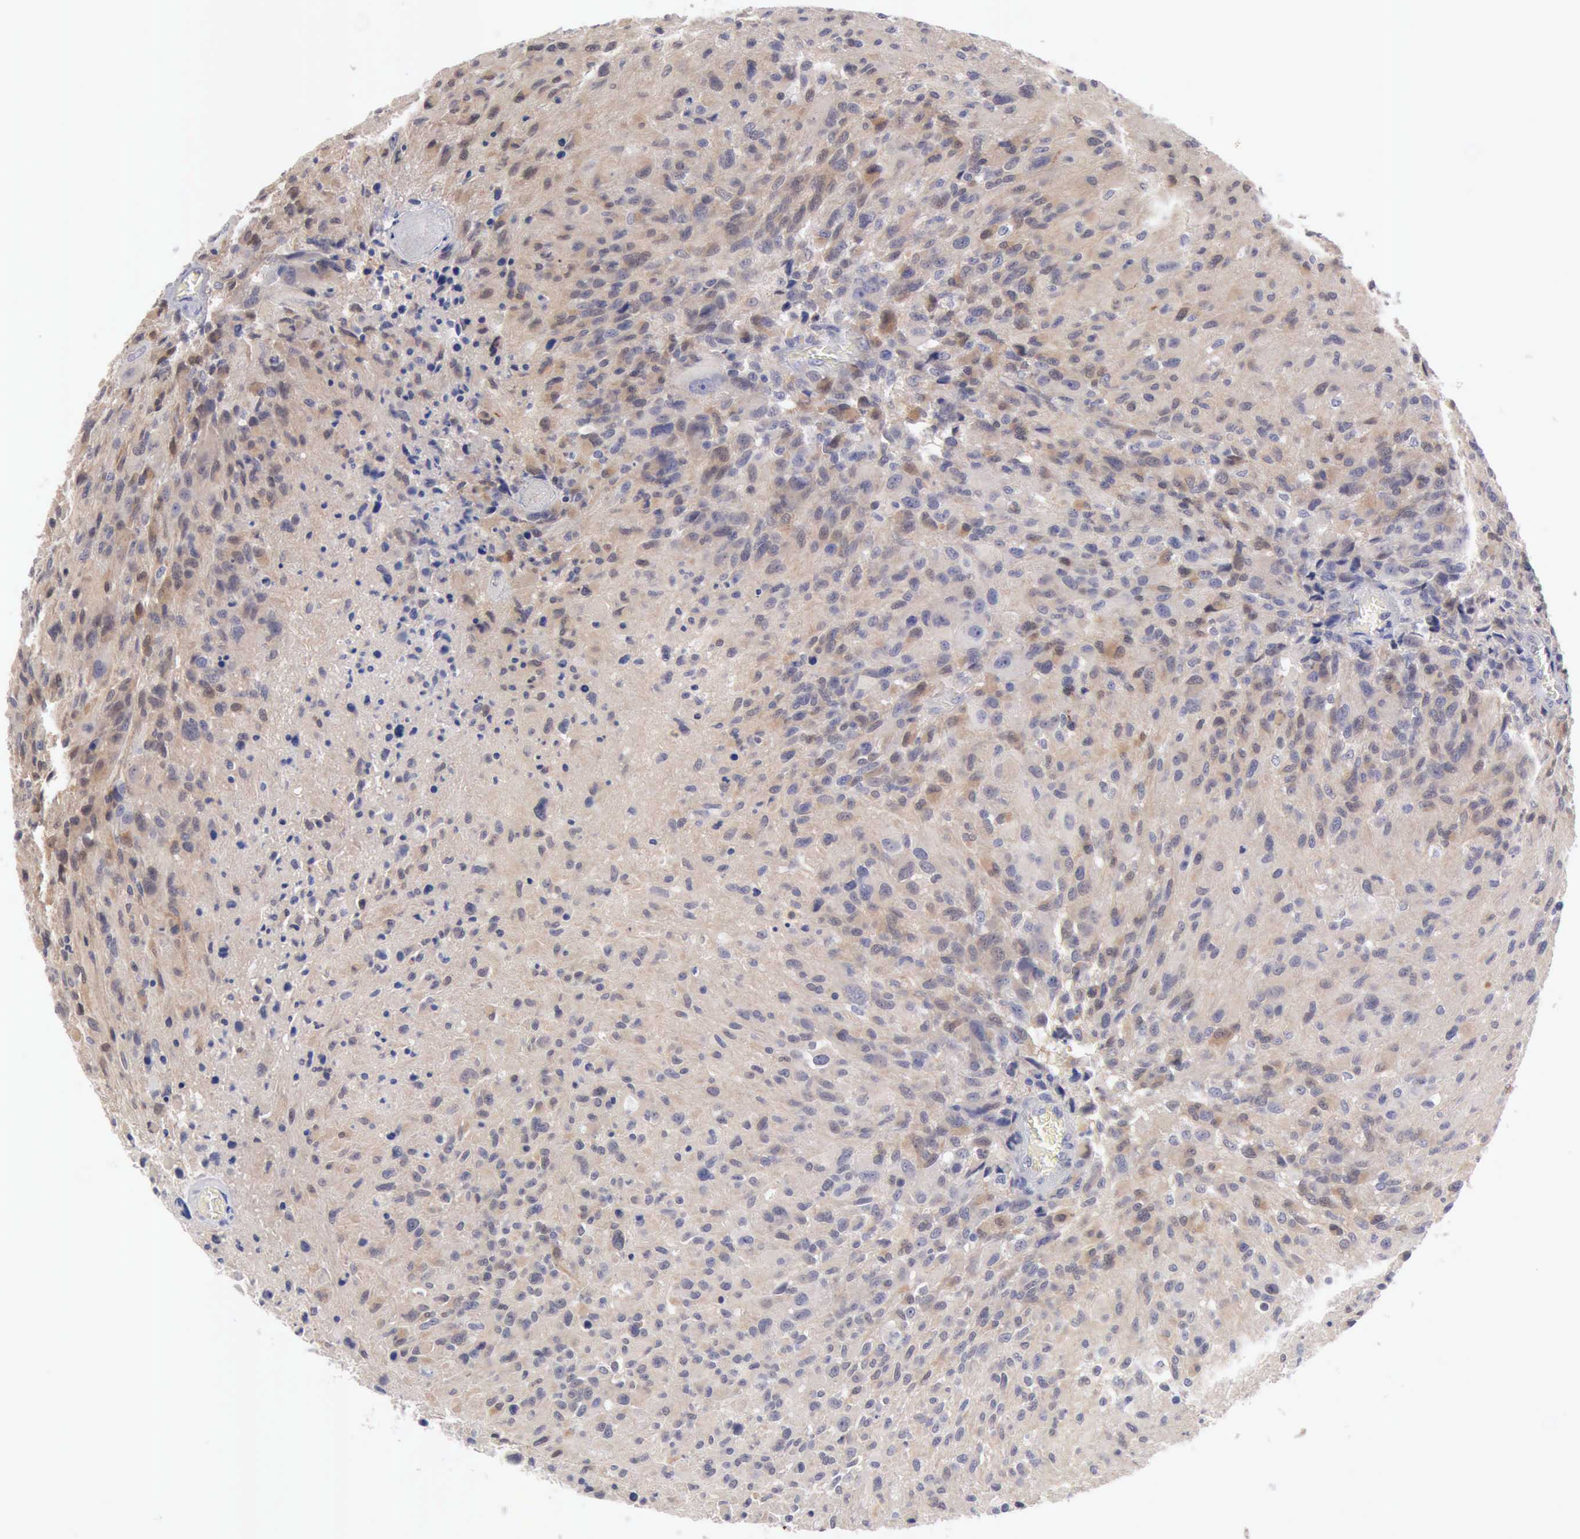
{"staining": {"intensity": "weak", "quantity": ">75%", "location": "cytoplasmic/membranous,nuclear"}, "tissue": "glioma", "cell_type": "Tumor cells", "image_type": "cancer", "snomed": [{"axis": "morphology", "description": "Glioma, malignant, High grade"}, {"axis": "topography", "description": "Brain"}], "caption": "Brown immunohistochemical staining in human glioma displays weak cytoplasmic/membranous and nuclear expression in about >75% of tumor cells.", "gene": "PTGR2", "patient": {"sex": "male", "age": 69}}